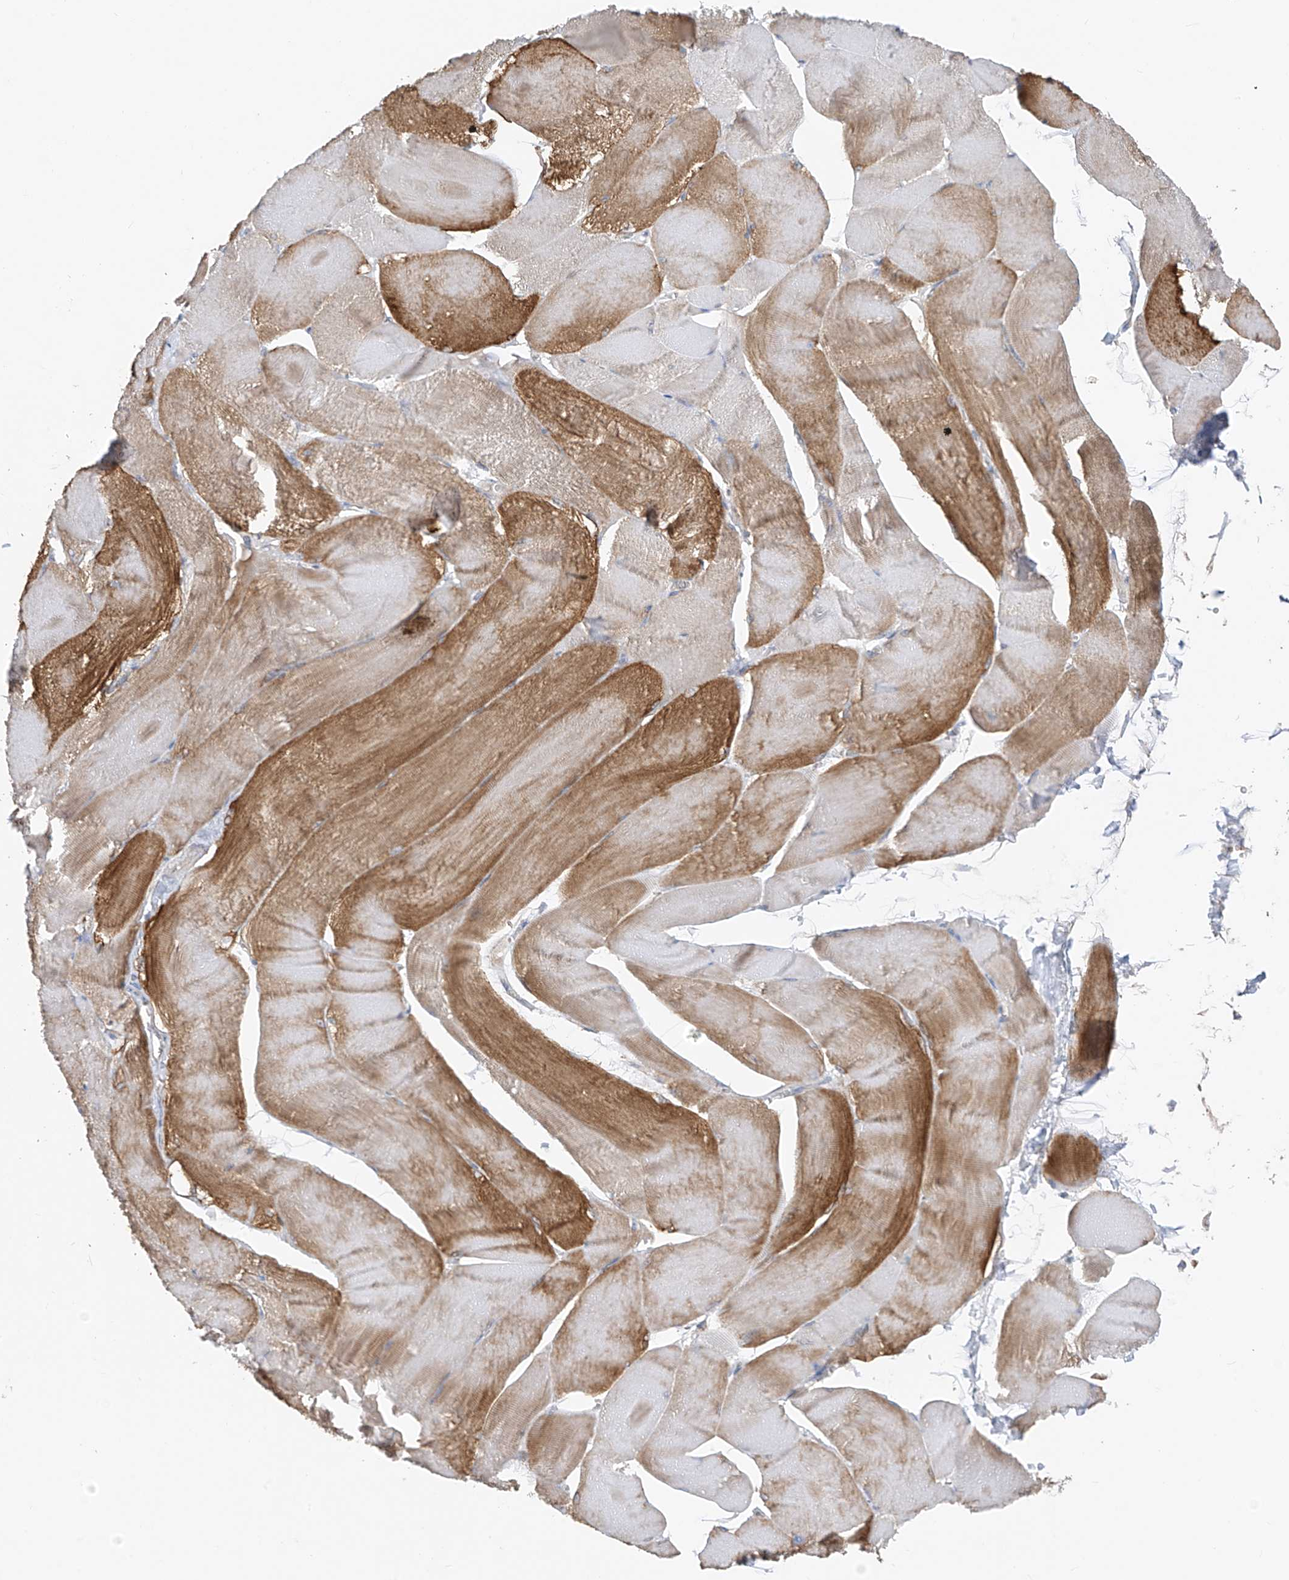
{"staining": {"intensity": "moderate", "quantity": "25%-75%", "location": "cytoplasmic/membranous"}, "tissue": "skeletal muscle", "cell_type": "Myocytes", "image_type": "normal", "snomed": [{"axis": "morphology", "description": "Normal tissue, NOS"}, {"axis": "morphology", "description": "Basal cell carcinoma"}, {"axis": "topography", "description": "Skeletal muscle"}], "caption": "Normal skeletal muscle was stained to show a protein in brown. There is medium levels of moderate cytoplasmic/membranous expression in about 25%-75% of myocytes. (DAB IHC, brown staining for protein, blue staining for nuclei).", "gene": "EOMES", "patient": {"sex": "female", "age": 64}}